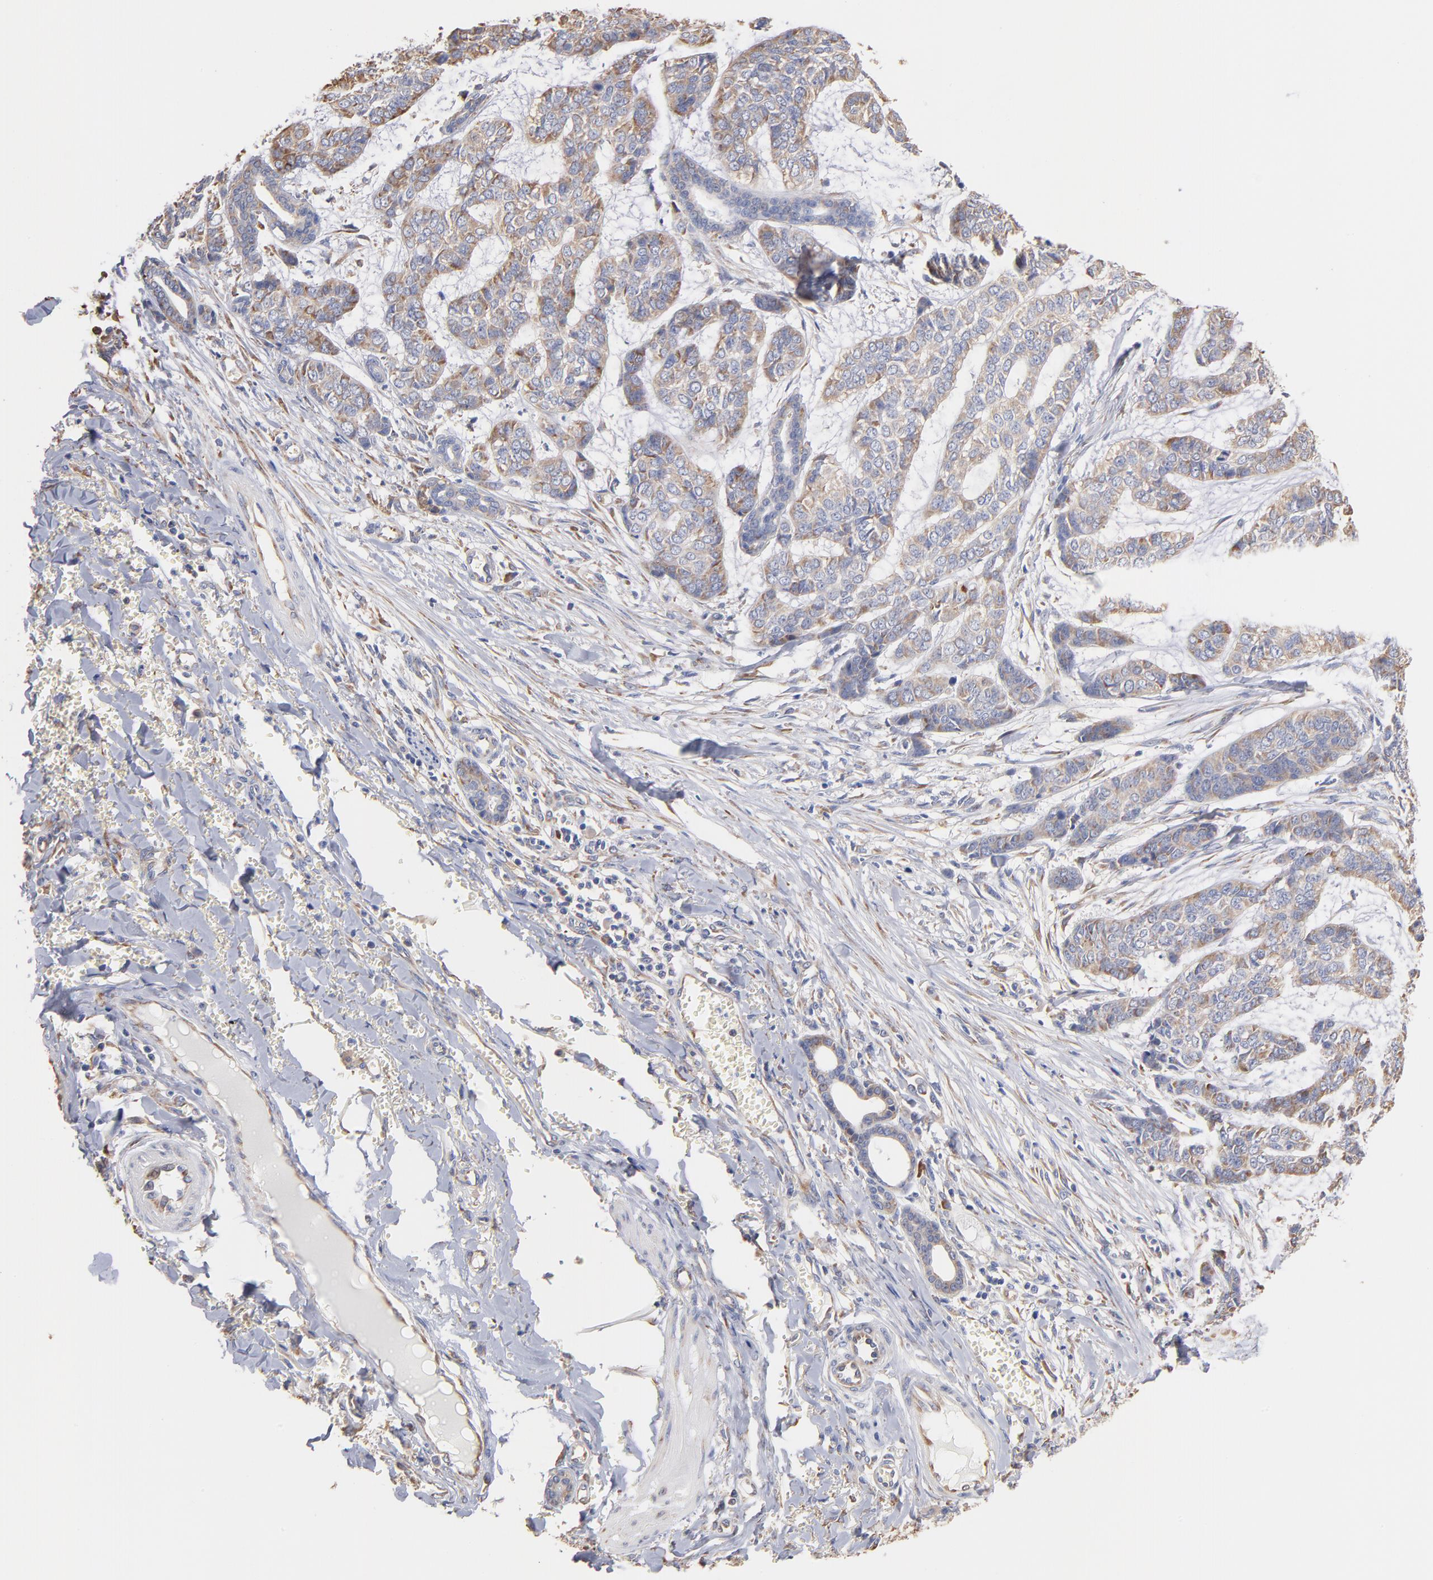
{"staining": {"intensity": "weak", "quantity": "25%-75%", "location": "cytoplasmic/membranous"}, "tissue": "skin cancer", "cell_type": "Tumor cells", "image_type": "cancer", "snomed": [{"axis": "morphology", "description": "Basal cell carcinoma"}, {"axis": "topography", "description": "Skin"}], "caption": "The micrograph reveals staining of skin cancer, revealing weak cytoplasmic/membranous protein staining (brown color) within tumor cells.", "gene": "RPL9", "patient": {"sex": "female", "age": 64}}